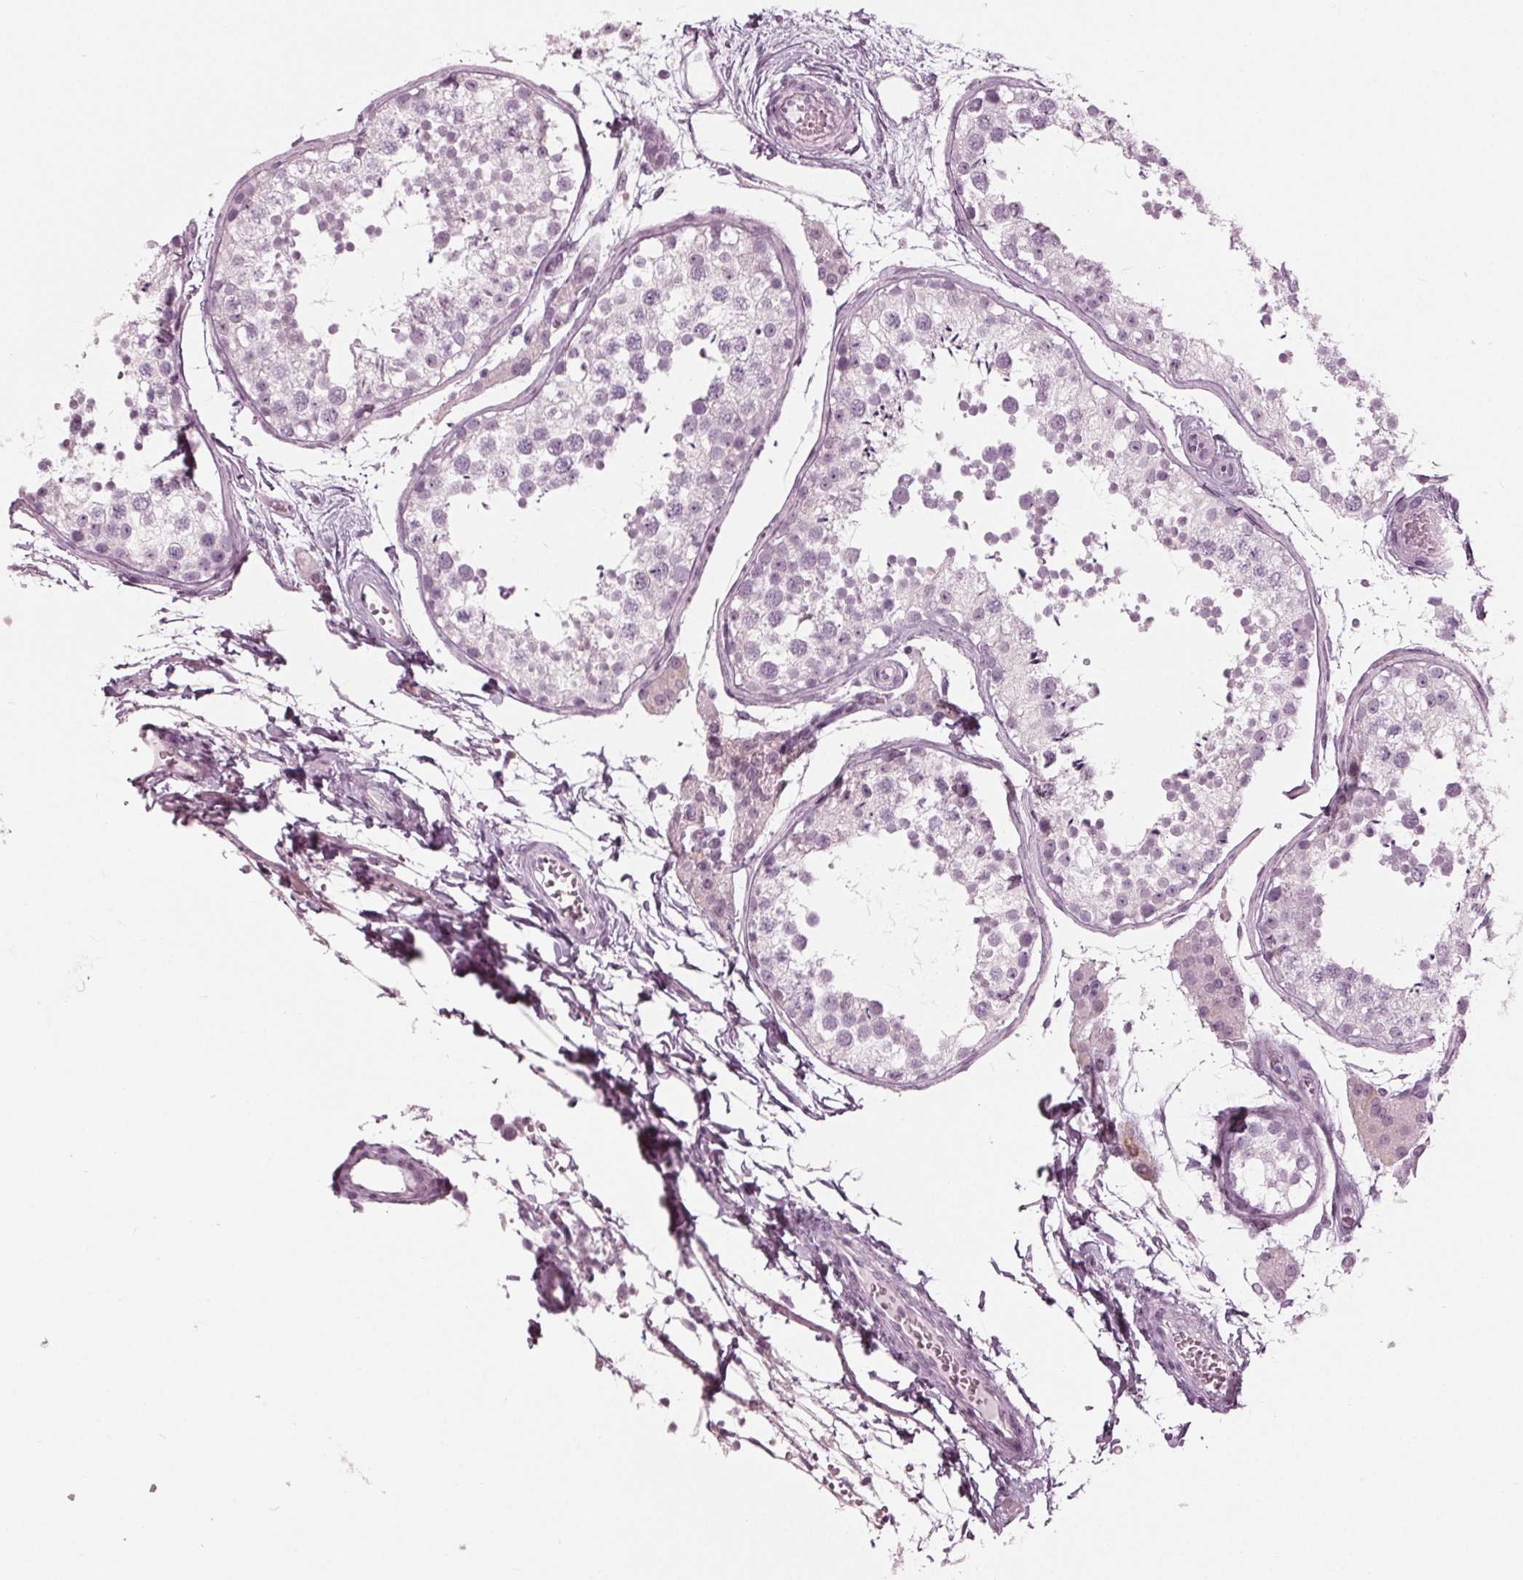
{"staining": {"intensity": "negative", "quantity": "none", "location": "none"}, "tissue": "testis", "cell_type": "Cells in seminiferous ducts", "image_type": "normal", "snomed": [{"axis": "morphology", "description": "Normal tissue, NOS"}, {"axis": "topography", "description": "Testis"}], "caption": "This is a micrograph of IHC staining of benign testis, which shows no positivity in cells in seminiferous ducts. (DAB (3,3'-diaminobenzidine) immunohistochemistry (IHC) visualized using brightfield microscopy, high magnification).", "gene": "KRT28", "patient": {"sex": "male", "age": 29}}